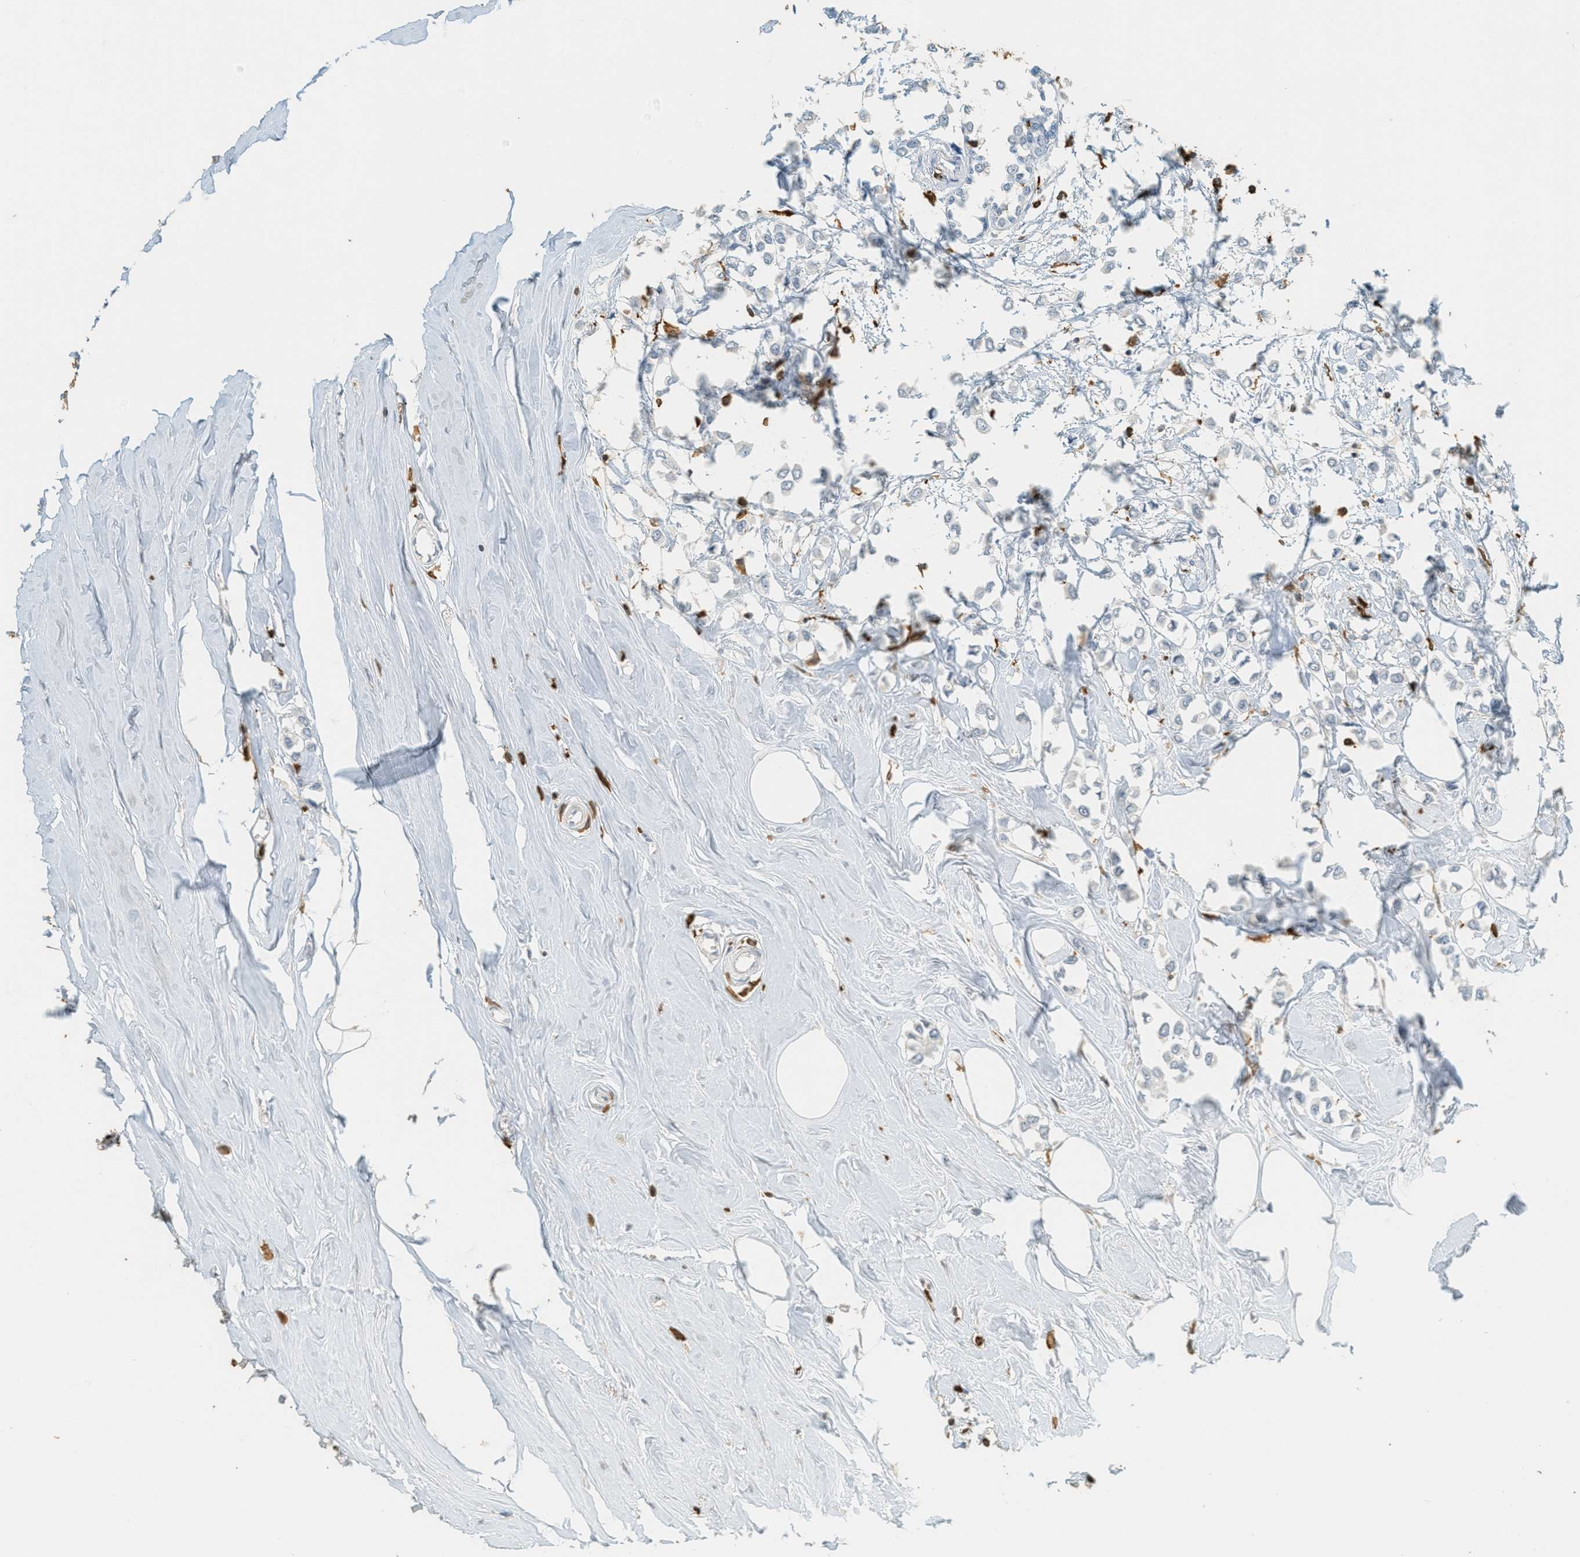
{"staining": {"intensity": "negative", "quantity": "none", "location": "none"}, "tissue": "breast cancer", "cell_type": "Tumor cells", "image_type": "cancer", "snomed": [{"axis": "morphology", "description": "Lobular carcinoma"}, {"axis": "topography", "description": "Breast"}], "caption": "Immunohistochemistry (IHC) histopathology image of lobular carcinoma (breast) stained for a protein (brown), which displays no expression in tumor cells.", "gene": "LSP1", "patient": {"sex": "female", "age": 51}}